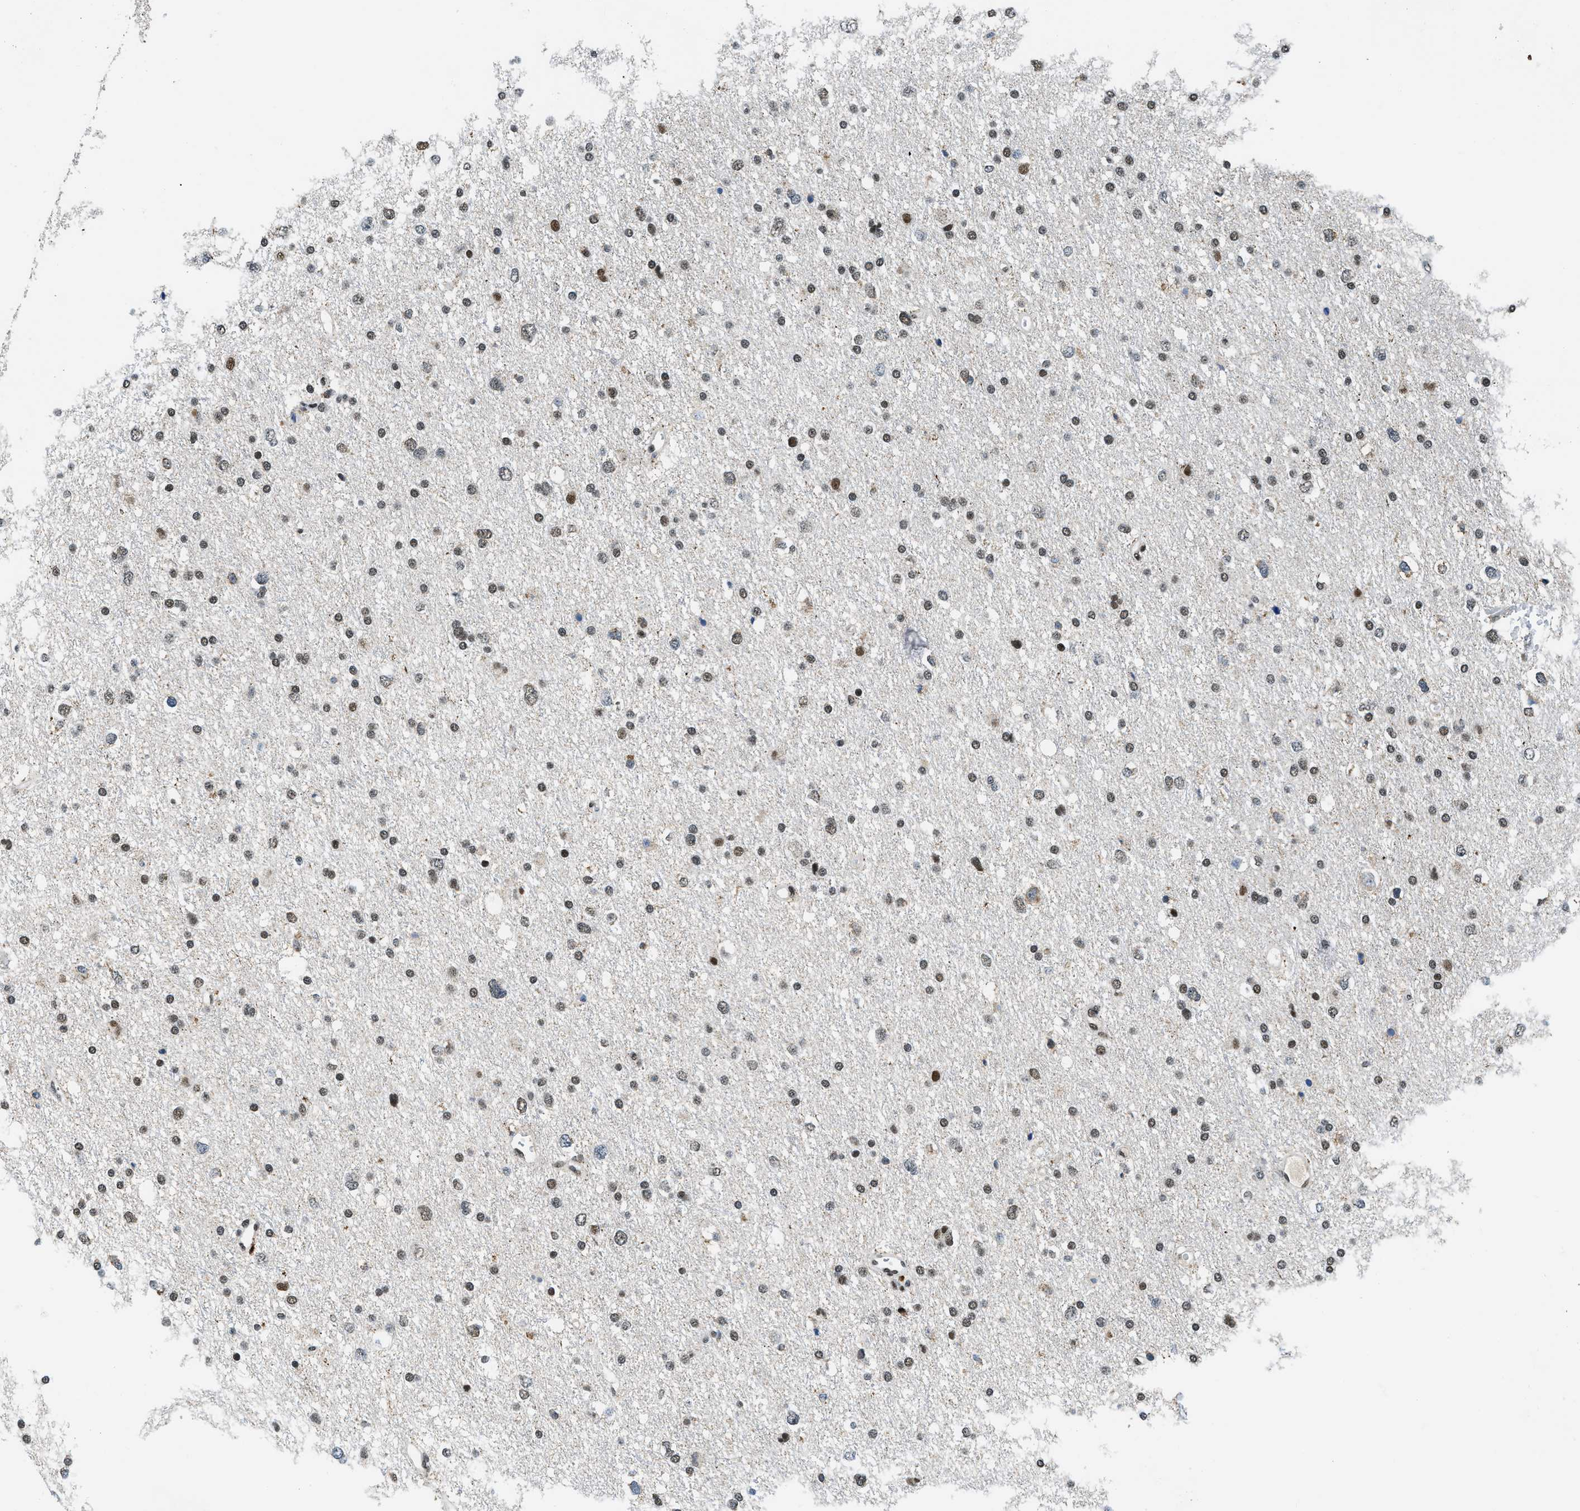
{"staining": {"intensity": "moderate", "quantity": ">75%", "location": "nuclear"}, "tissue": "glioma", "cell_type": "Tumor cells", "image_type": "cancer", "snomed": [{"axis": "morphology", "description": "Glioma, malignant, Low grade"}, {"axis": "topography", "description": "Brain"}], "caption": "Glioma was stained to show a protein in brown. There is medium levels of moderate nuclear expression in about >75% of tumor cells.", "gene": "KDM3B", "patient": {"sex": "female", "age": 37}}